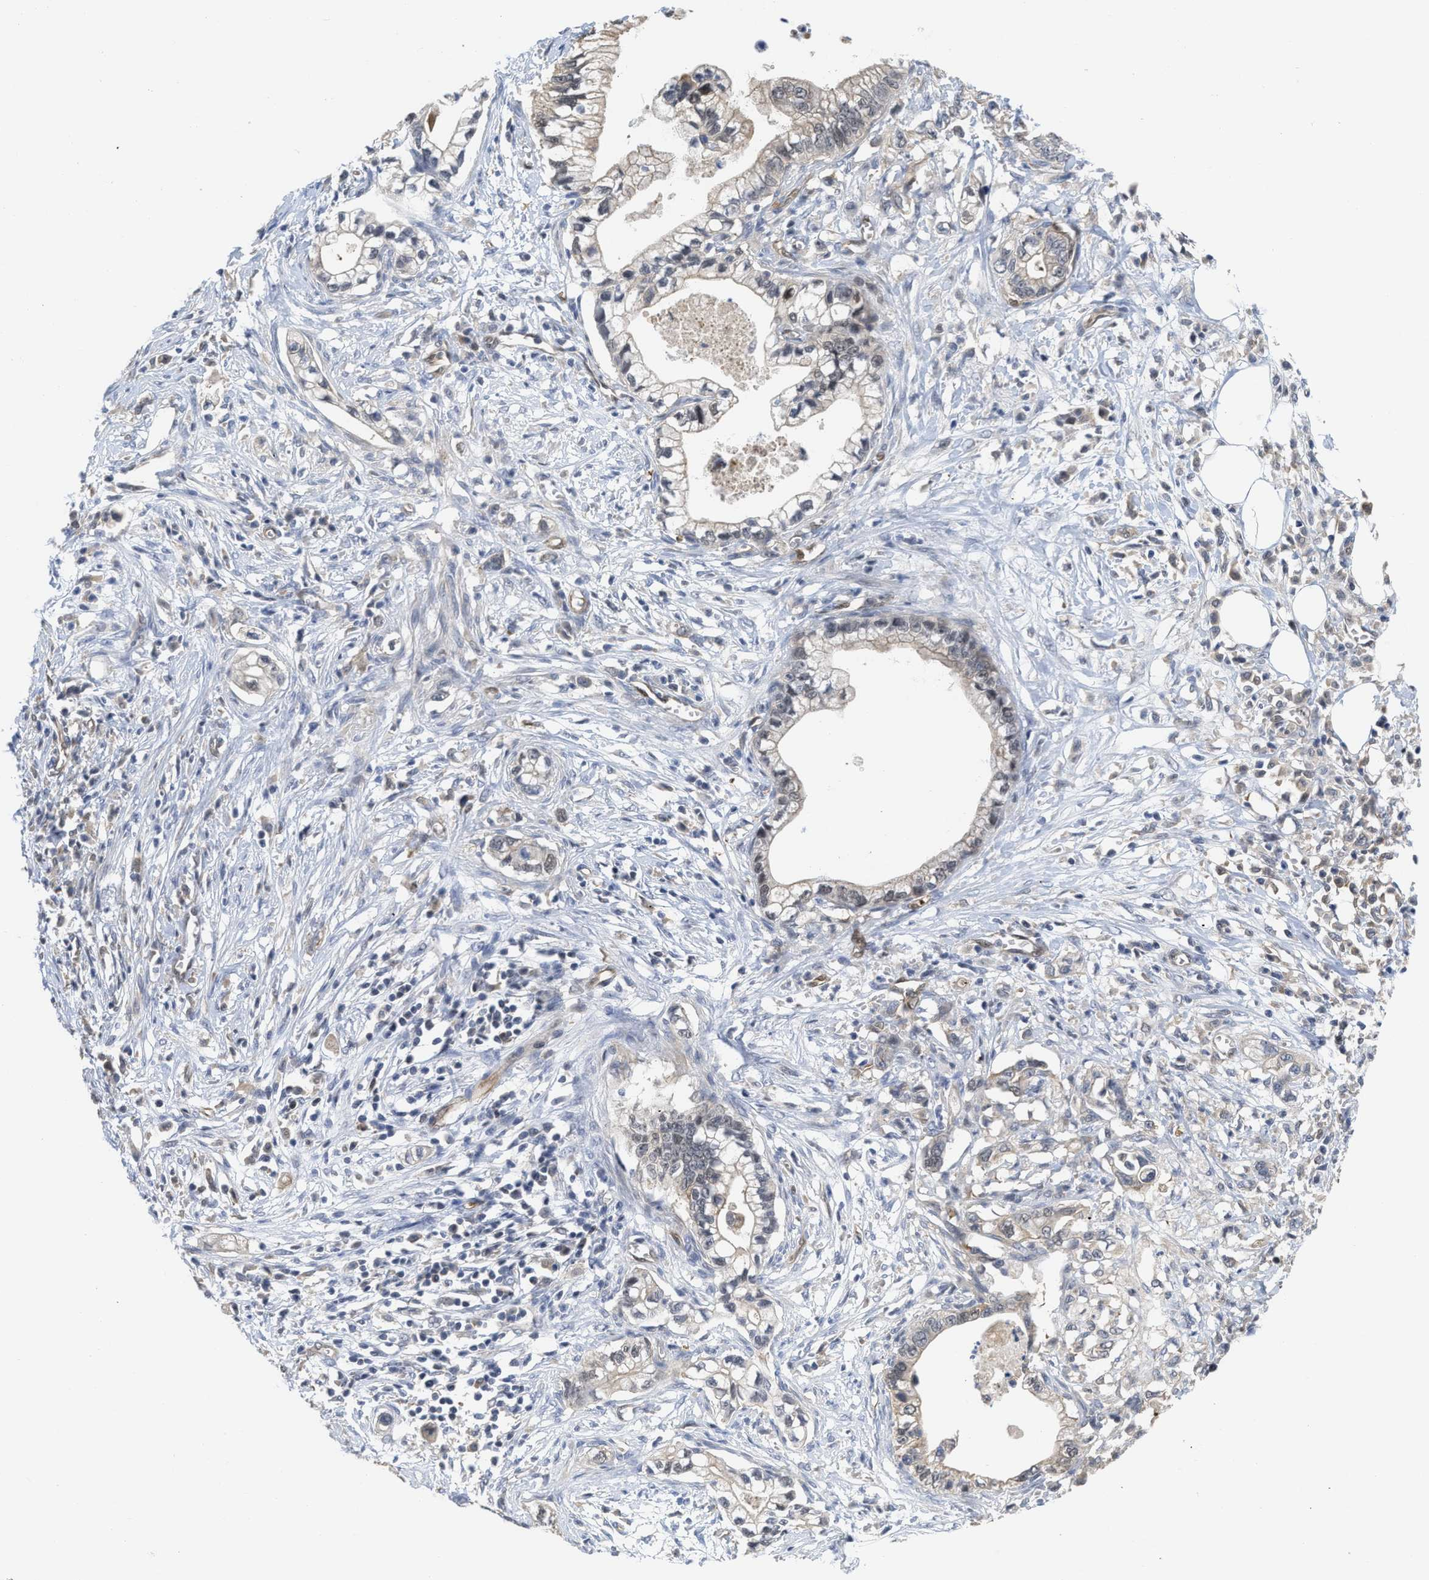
{"staining": {"intensity": "negative", "quantity": "none", "location": "none"}, "tissue": "pancreatic cancer", "cell_type": "Tumor cells", "image_type": "cancer", "snomed": [{"axis": "morphology", "description": "Adenocarcinoma, NOS"}, {"axis": "topography", "description": "Pancreas"}], "caption": "Tumor cells show no significant protein staining in pancreatic cancer. (Immunohistochemistry, brightfield microscopy, high magnification).", "gene": "LDAF1", "patient": {"sex": "male", "age": 56}}